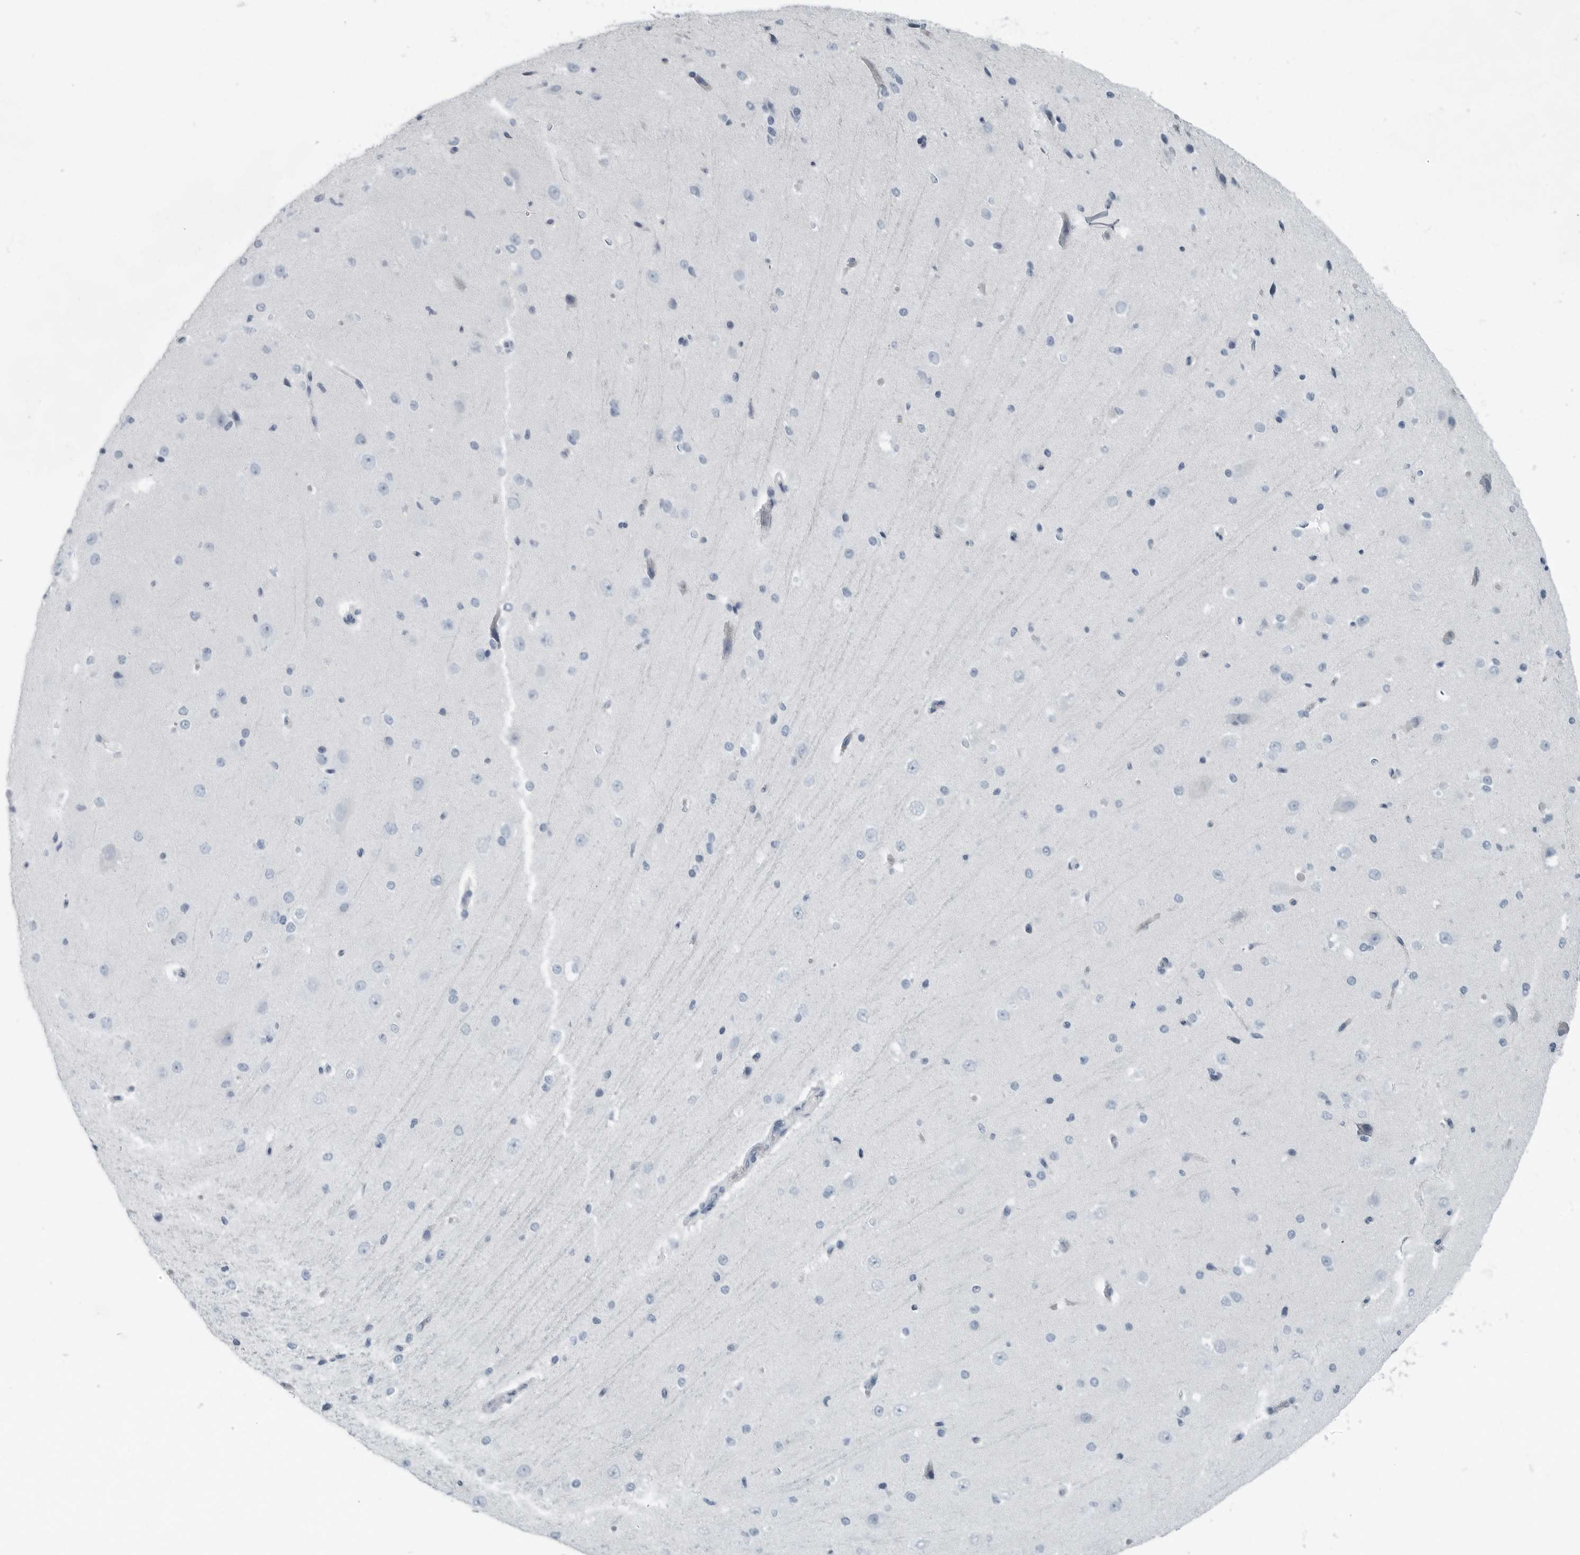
{"staining": {"intensity": "negative", "quantity": "none", "location": "none"}, "tissue": "cerebral cortex", "cell_type": "Endothelial cells", "image_type": "normal", "snomed": [{"axis": "morphology", "description": "Normal tissue, NOS"}, {"axis": "morphology", "description": "Developmental malformation"}, {"axis": "topography", "description": "Cerebral cortex"}], "caption": "DAB immunohistochemical staining of benign human cerebral cortex displays no significant expression in endothelial cells.", "gene": "ZPBP2", "patient": {"sex": "female", "age": 30}}